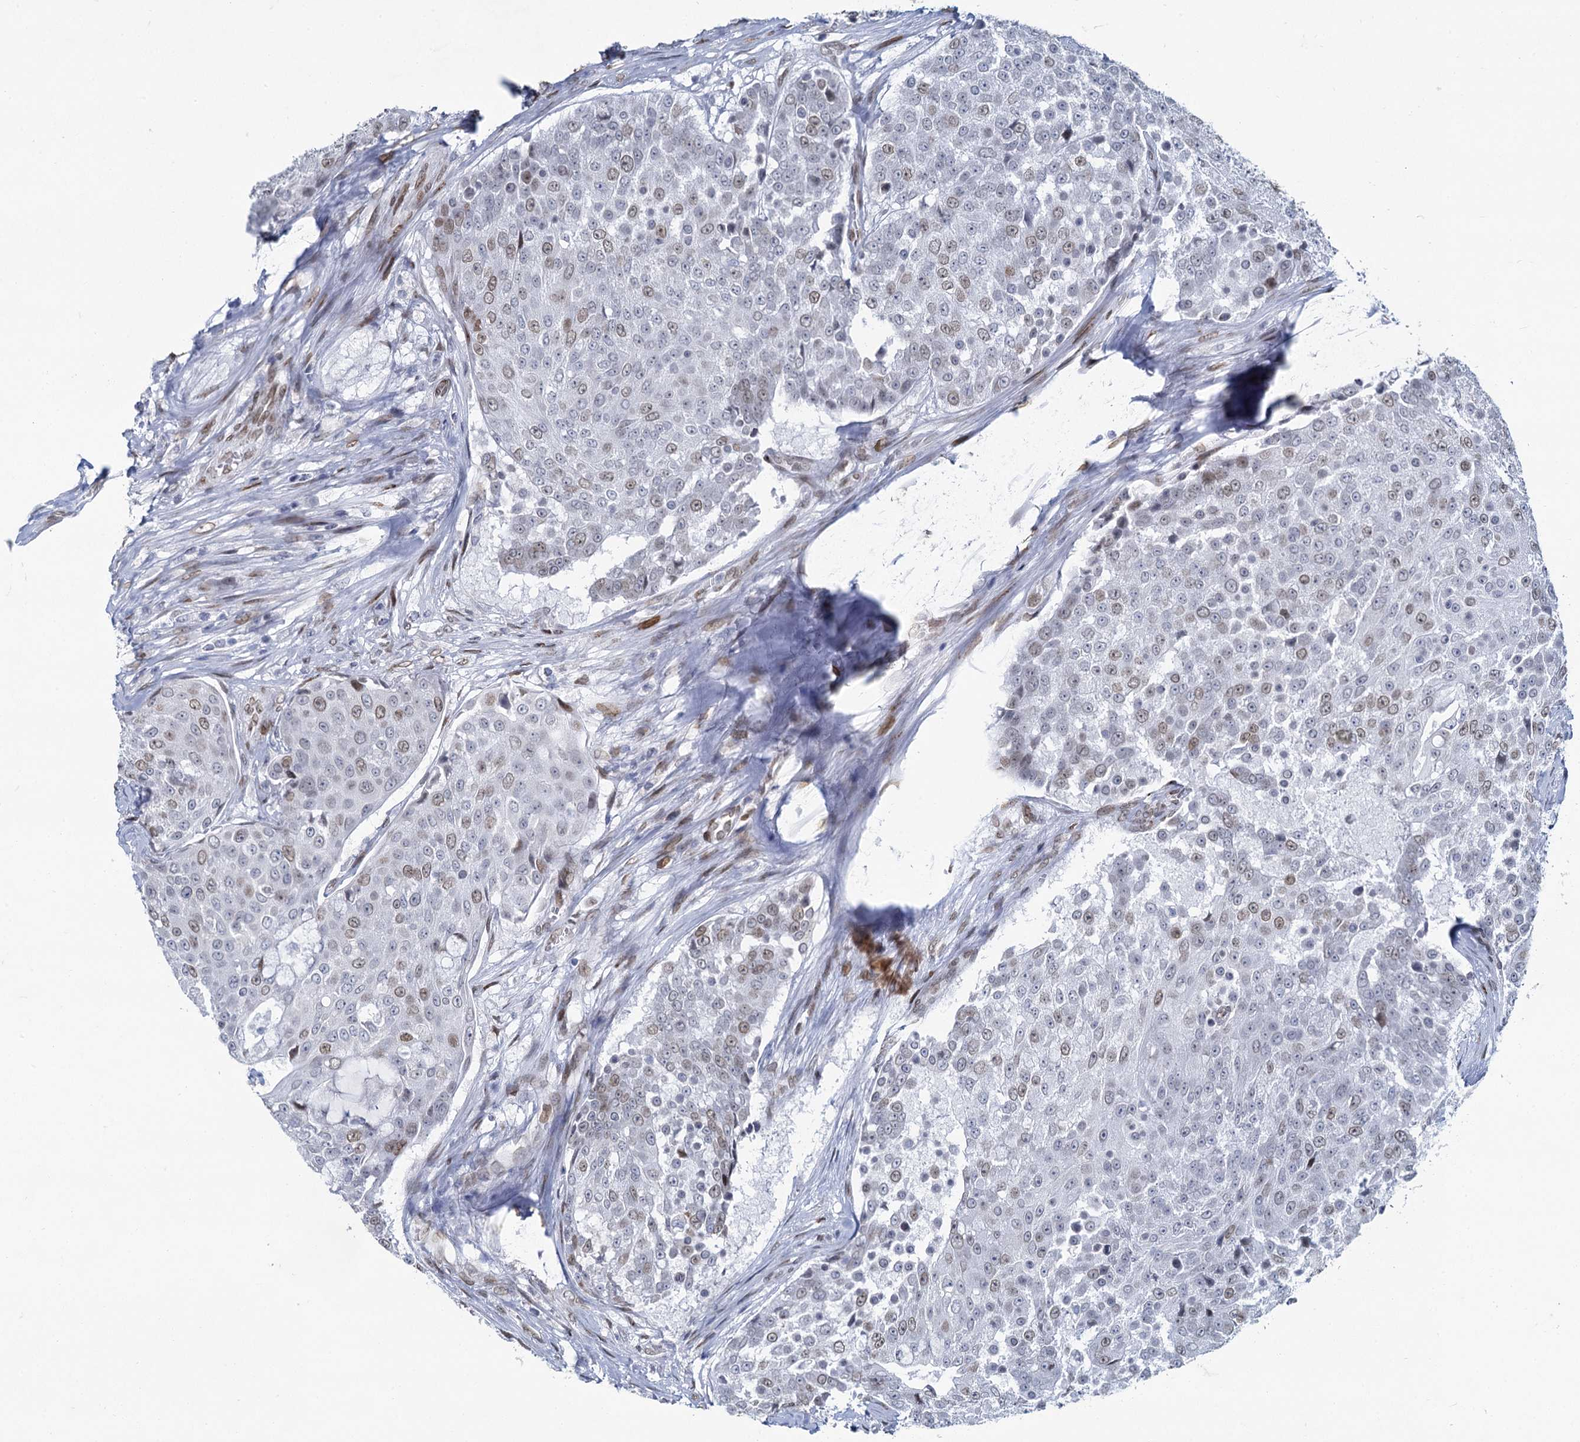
{"staining": {"intensity": "weak", "quantity": "25%-75%", "location": "cytoplasmic/membranous,nuclear"}, "tissue": "urothelial cancer", "cell_type": "Tumor cells", "image_type": "cancer", "snomed": [{"axis": "morphology", "description": "Urothelial carcinoma, High grade"}, {"axis": "topography", "description": "Urinary bladder"}], "caption": "IHC (DAB) staining of high-grade urothelial carcinoma displays weak cytoplasmic/membranous and nuclear protein positivity in approximately 25%-75% of tumor cells.", "gene": "PRSS35", "patient": {"sex": "female", "age": 63}}